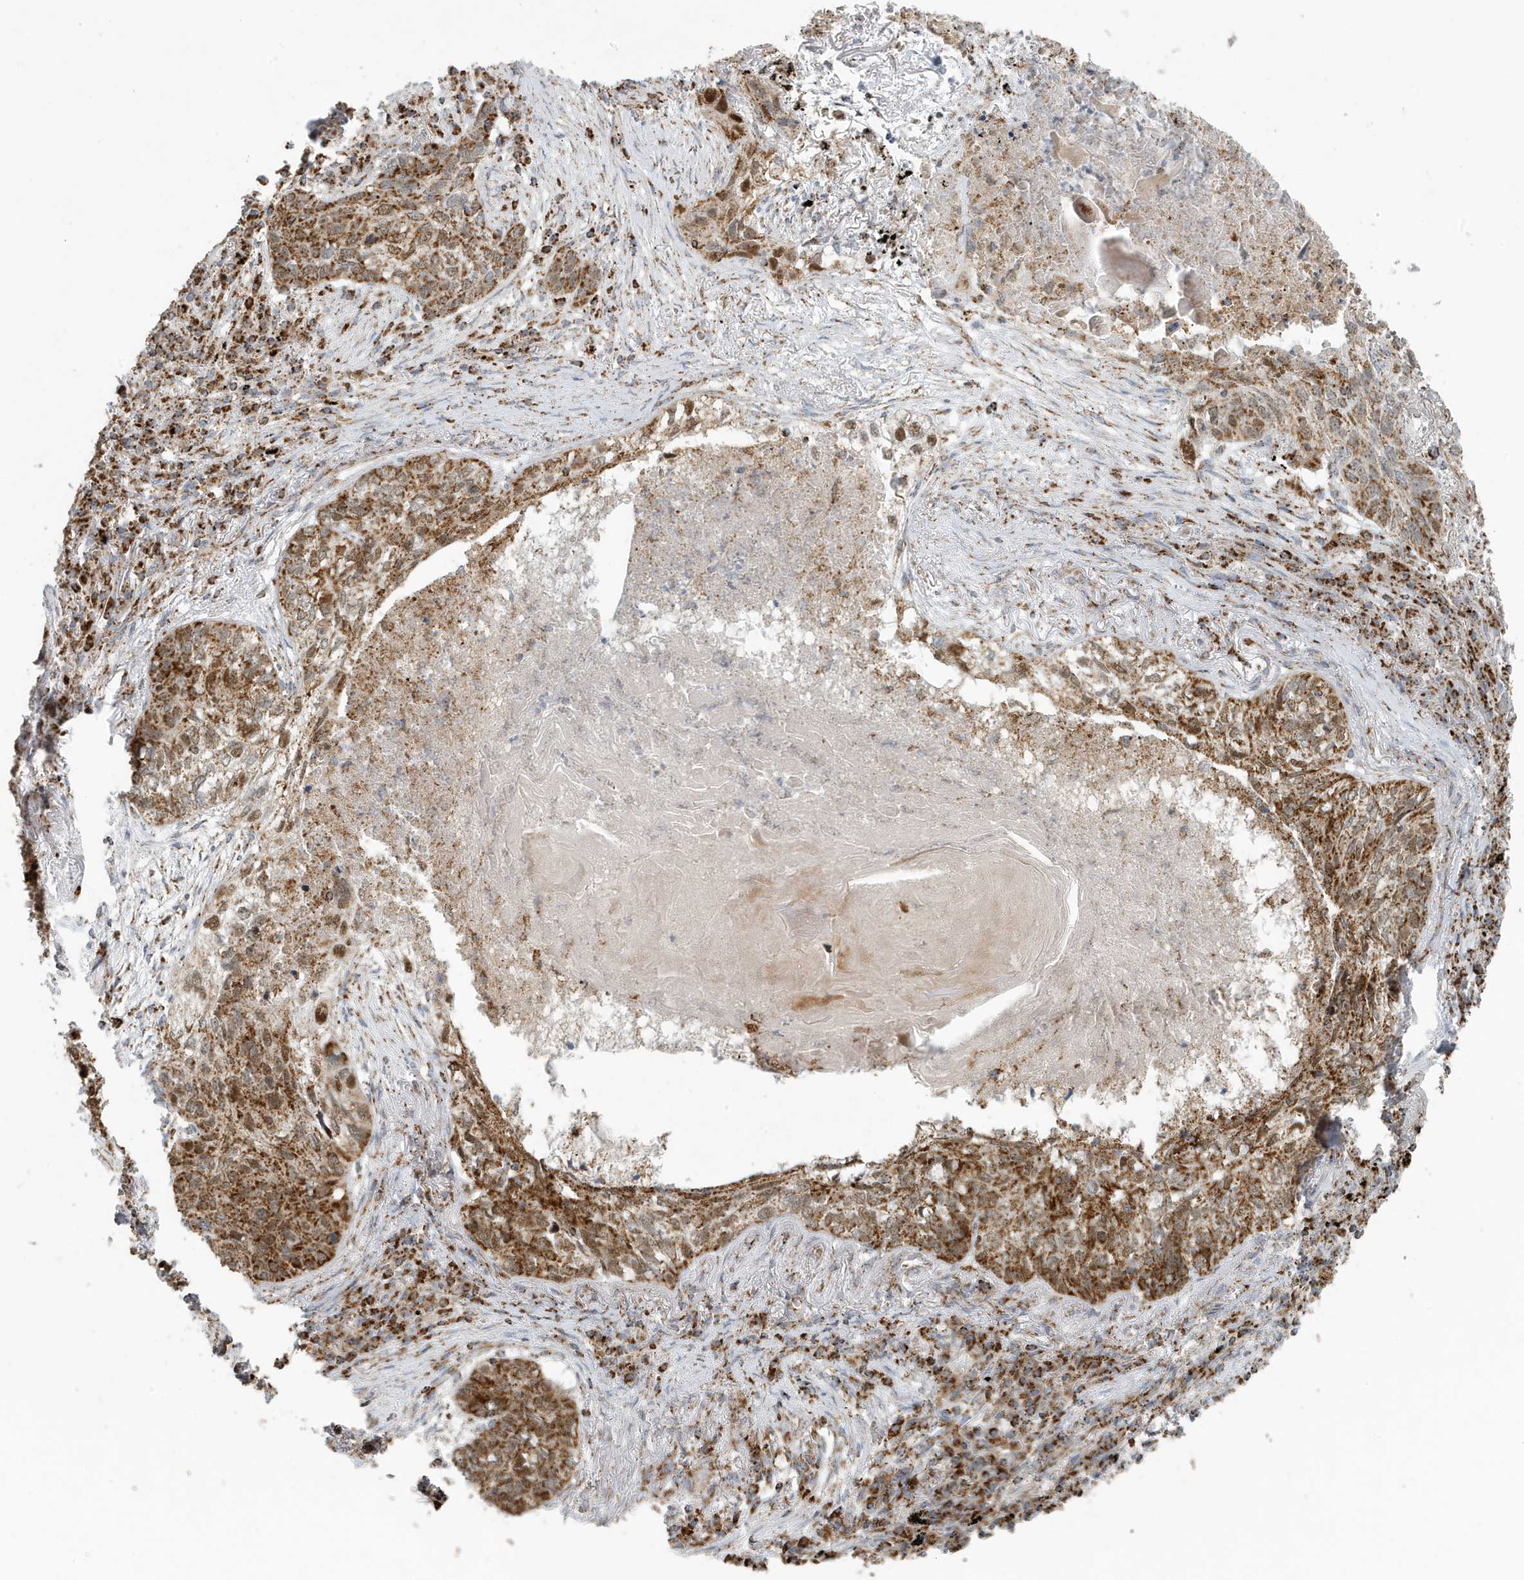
{"staining": {"intensity": "moderate", "quantity": ">75%", "location": "cytoplasmic/membranous"}, "tissue": "lung cancer", "cell_type": "Tumor cells", "image_type": "cancer", "snomed": [{"axis": "morphology", "description": "Squamous cell carcinoma, NOS"}, {"axis": "topography", "description": "Lung"}], "caption": "This is a histology image of immunohistochemistry staining of squamous cell carcinoma (lung), which shows moderate expression in the cytoplasmic/membranous of tumor cells.", "gene": "MAN1A1", "patient": {"sex": "female", "age": 63}}